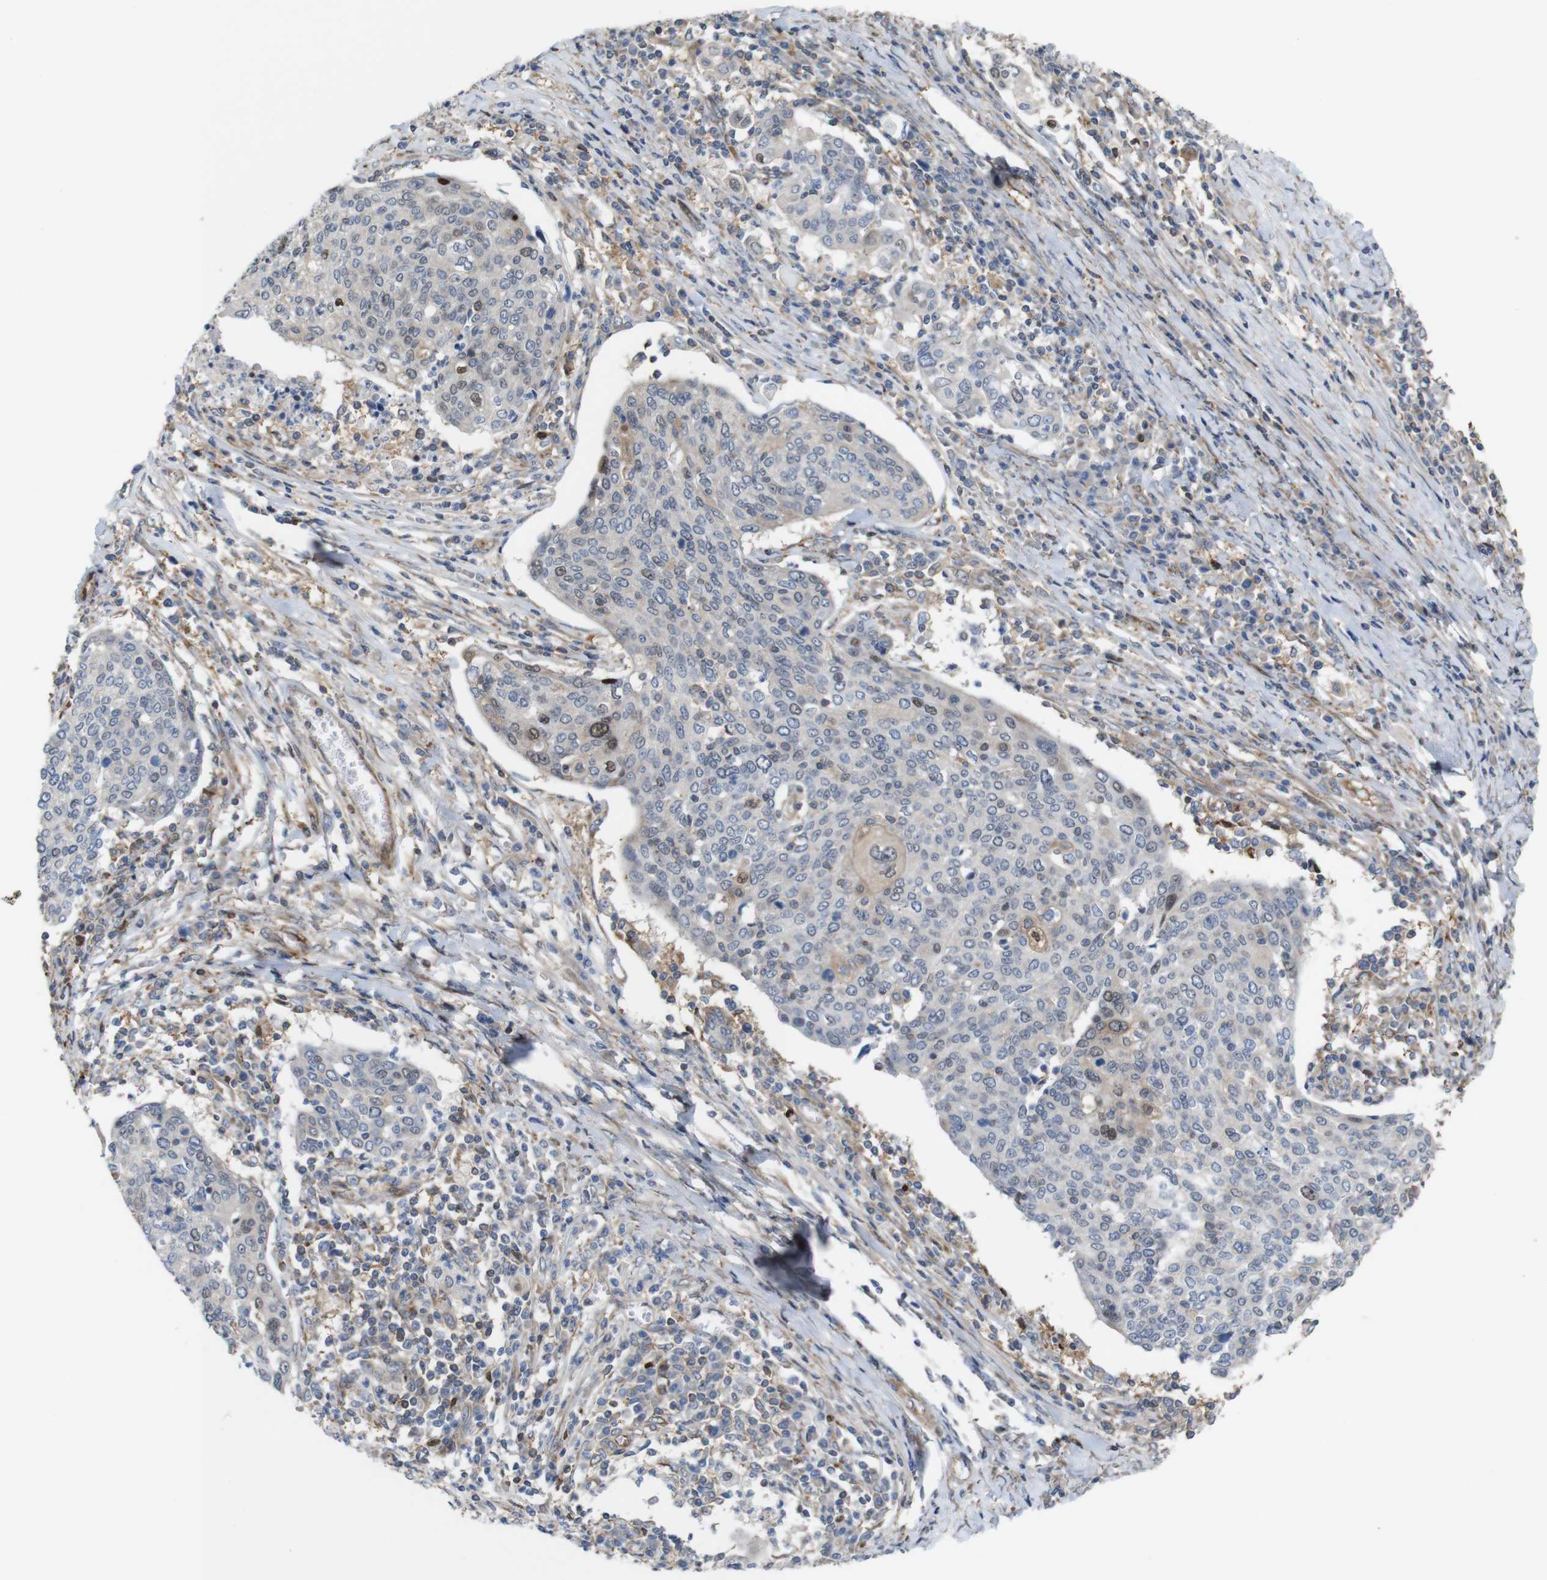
{"staining": {"intensity": "moderate", "quantity": "<25%", "location": "cytoplasmic/membranous,nuclear"}, "tissue": "cervical cancer", "cell_type": "Tumor cells", "image_type": "cancer", "snomed": [{"axis": "morphology", "description": "Squamous cell carcinoma, NOS"}, {"axis": "topography", "description": "Cervix"}], "caption": "Moderate cytoplasmic/membranous and nuclear staining is identified in about <25% of tumor cells in cervical cancer (squamous cell carcinoma). The staining is performed using DAB brown chromogen to label protein expression. The nuclei are counter-stained blue using hematoxylin.", "gene": "PCOLCE2", "patient": {"sex": "female", "age": 40}}